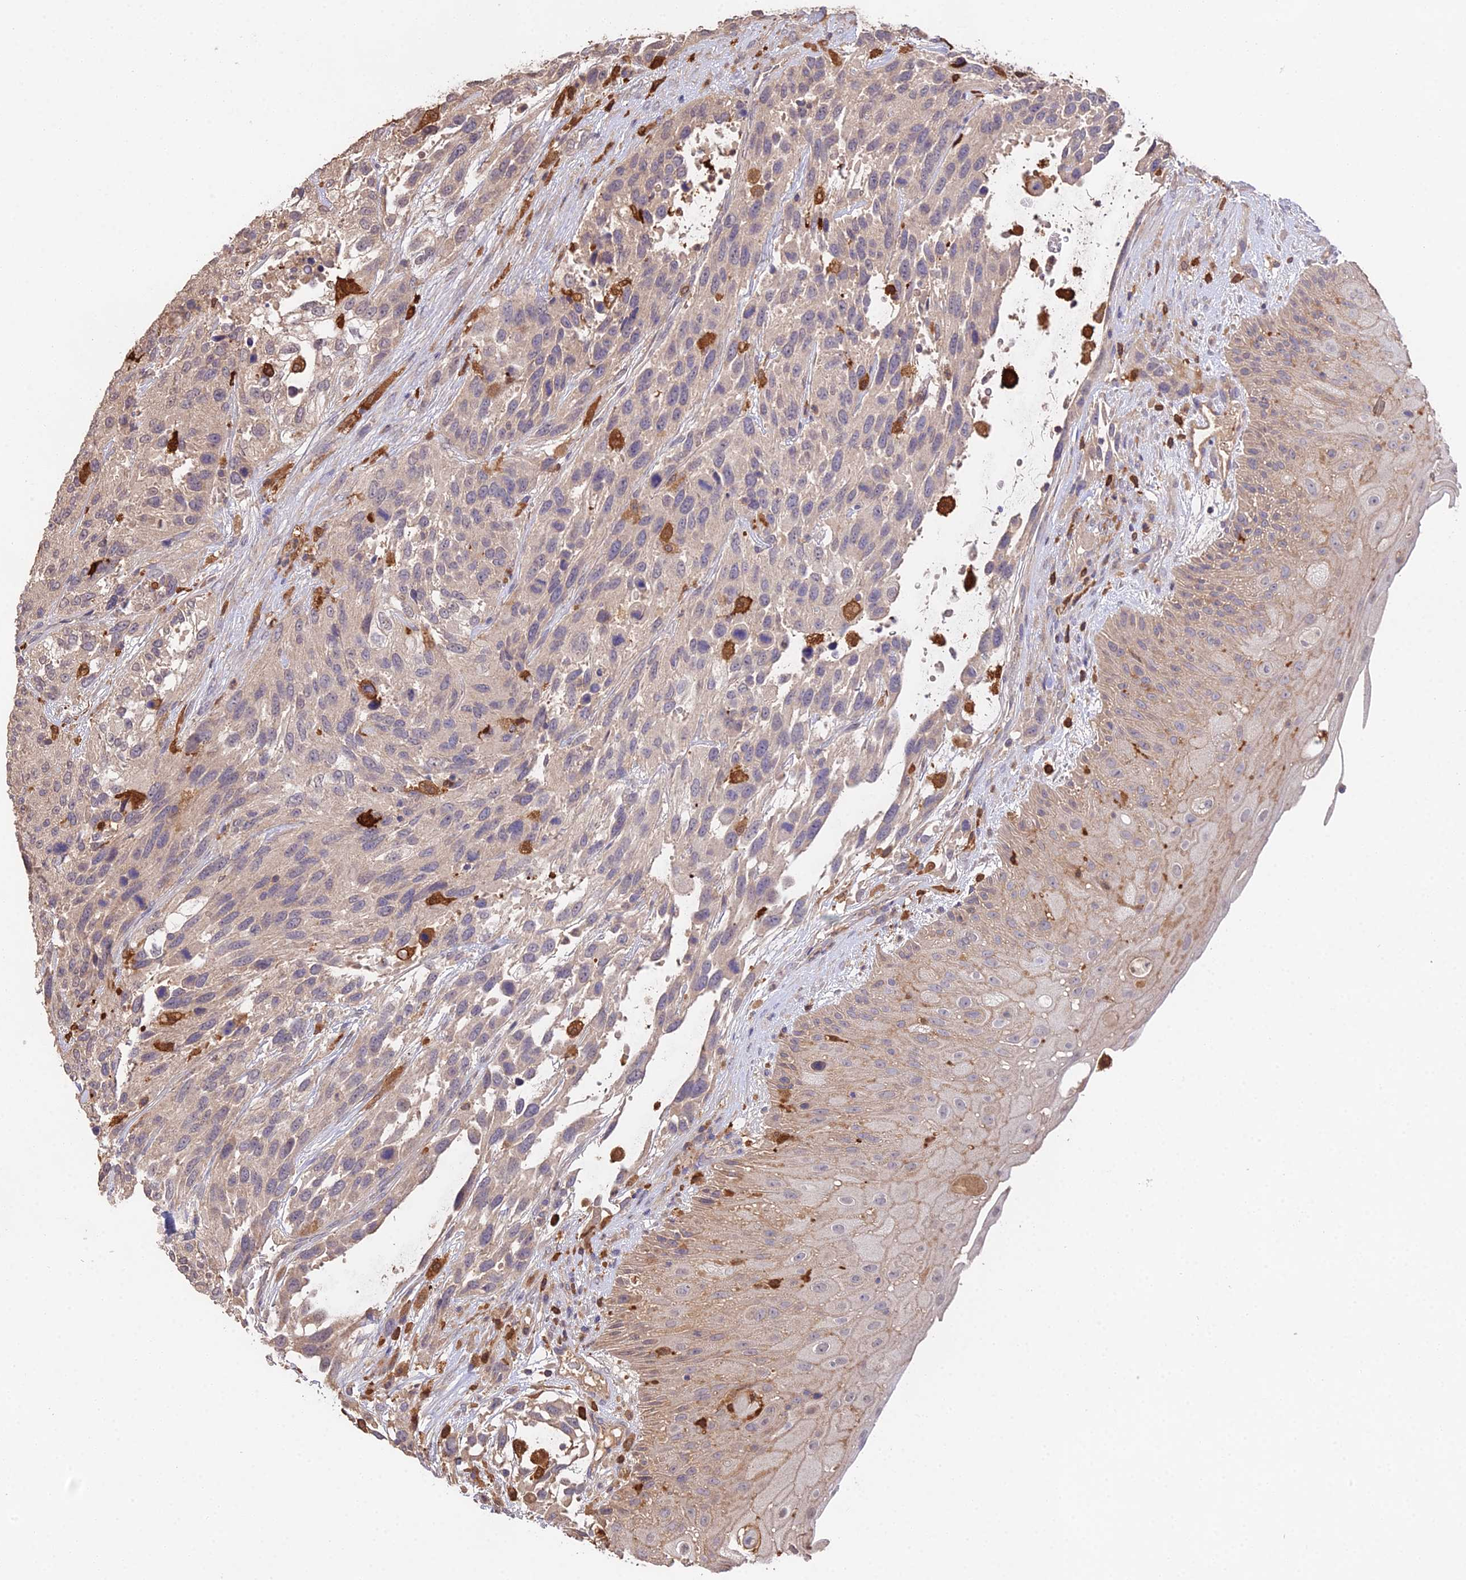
{"staining": {"intensity": "weak", "quantity": "<25%", "location": "cytoplasmic/membranous"}, "tissue": "urothelial cancer", "cell_type": "Tumor cells", "image_type": "cancer", "snomed": [{"axis": "morphology", "description": "Urothelial carcinoma, High grade"}, {"axis": "topography", "description": "Urinary bladder"}], "caption": "Urothelial cancer was stained to show a protein in brown. There is no significant expression in tumor cells.", "gene": "FBP1", "patient": {"sex": "female", "age": 70}}